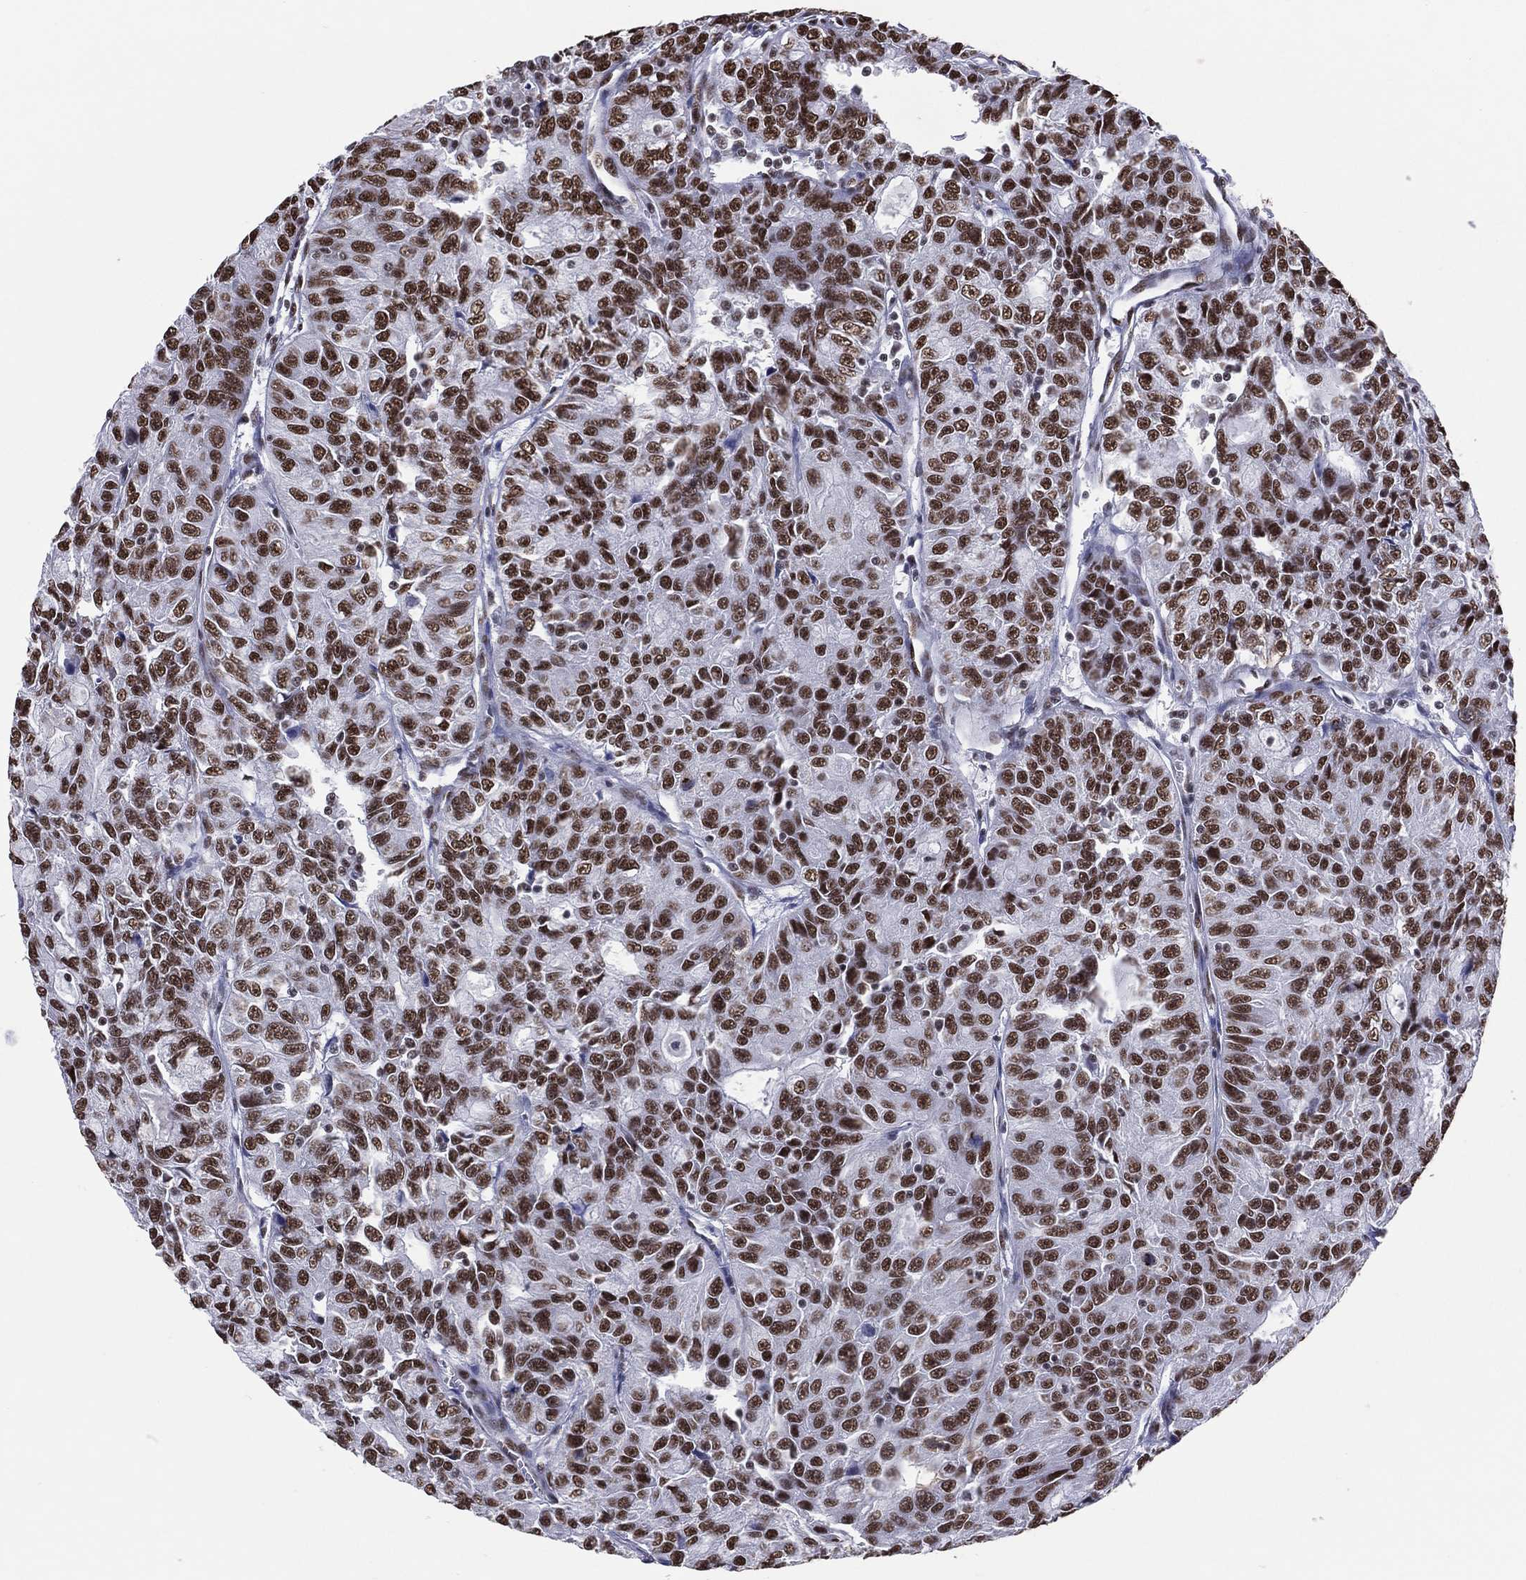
{"staining": {"intensity": "strong", "quantity": ">75%", "location": "nuclear"}, "tissue": "urothelial cancer", "cell_type": "Tumor cells", "image_type": "cancer", "snomed": [{"axis": "morphology", "description": "Urothelial carcinoma, NOS"}, {"axis": "morphology", "description": "Urothelial carcinoma, High grade"}, {"axis": "topography", "description": "Urinary bladder"}], "caption": "Immunohistochemistry image of human transitional cell carcinoma stained for a protein (brown), which shows high levels of strong nuclear staining in approximately >75% of tumor cells.", "gene": "ZNF7", "patient": {"sex": "female", "age": 73}}